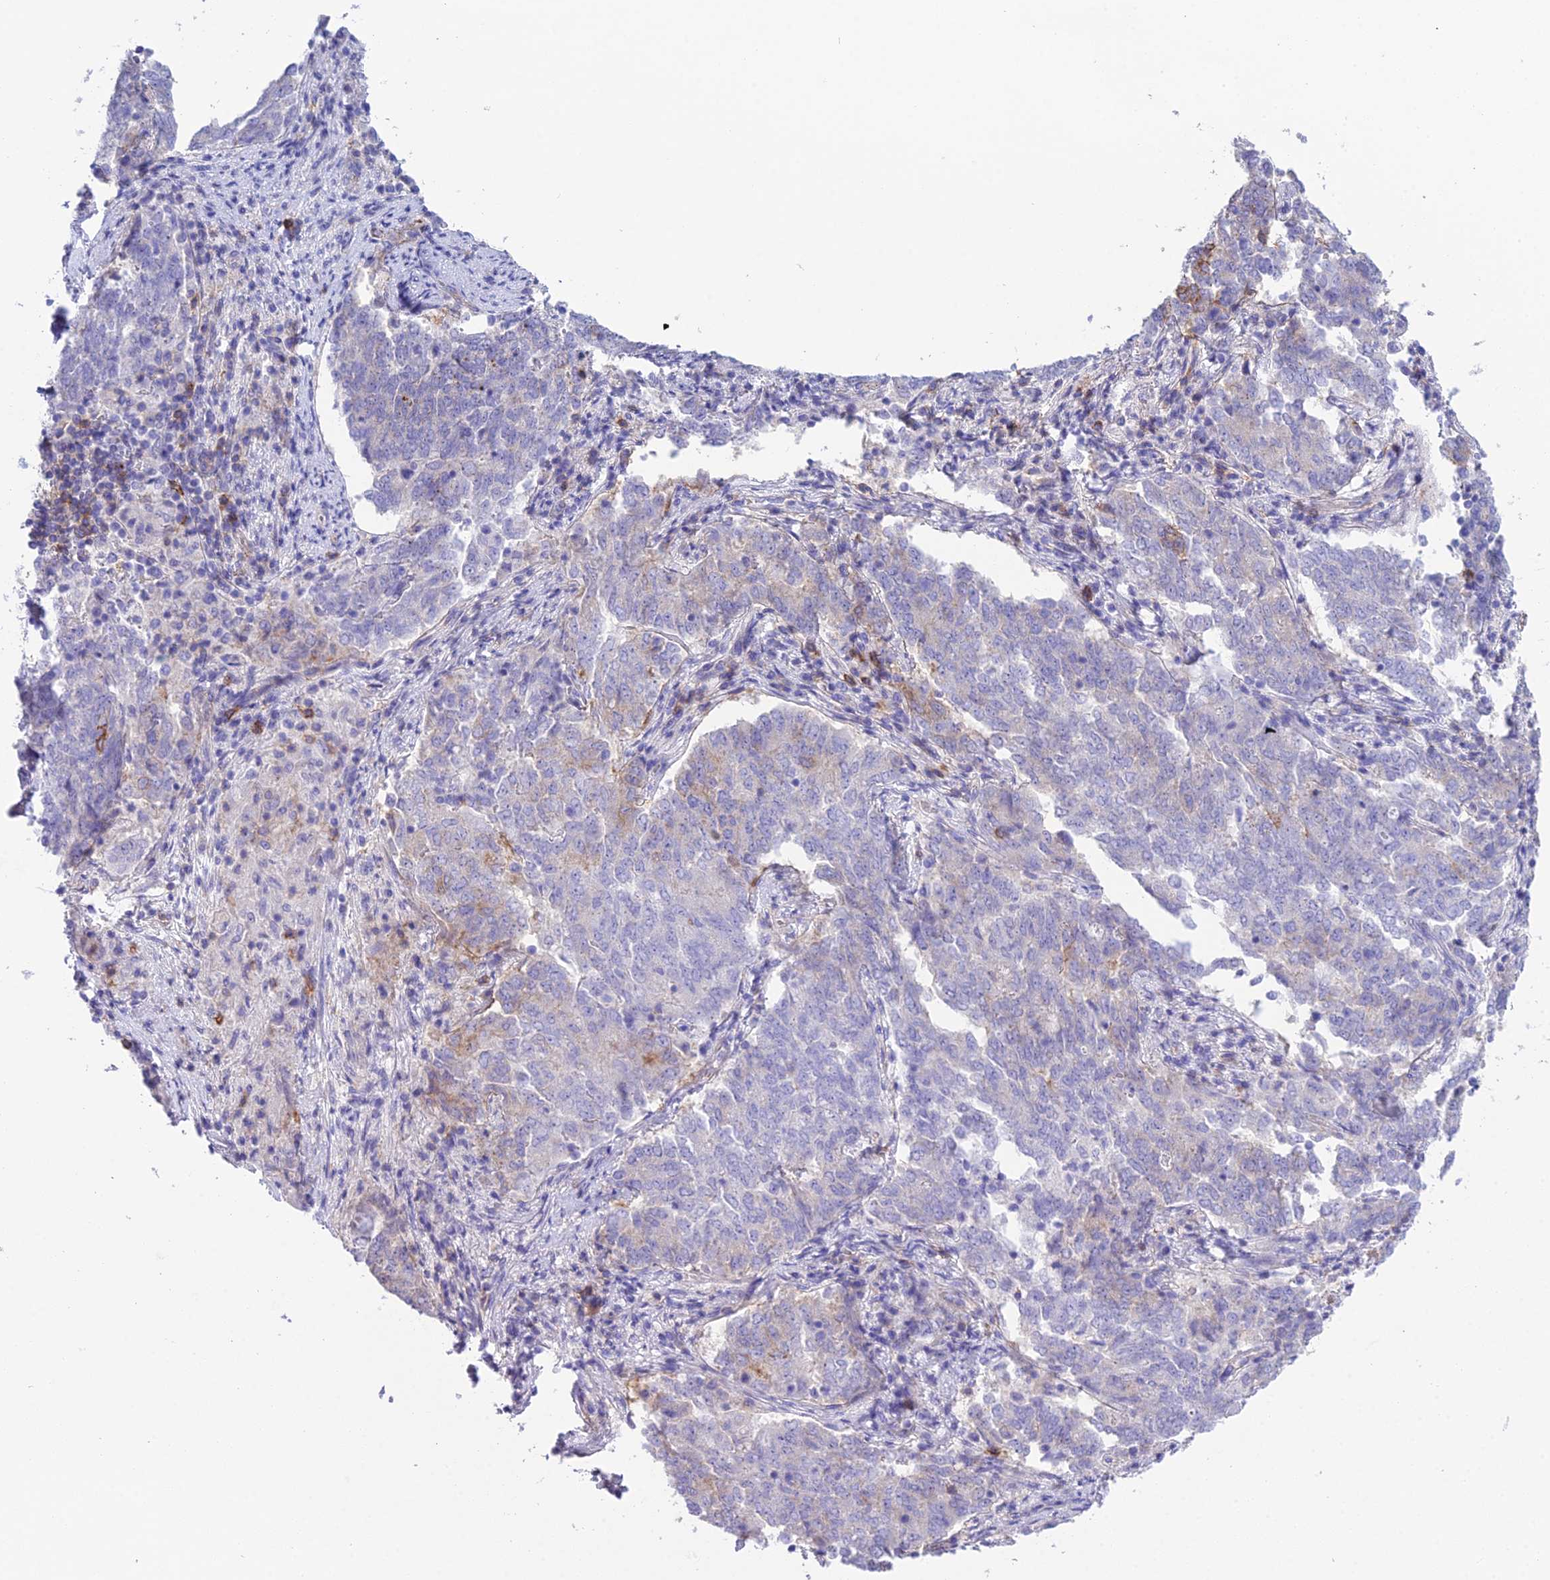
{"staining": {"intensity": "moderate", "quantity": "<25%", "location": "cytoplasmic/membranous"}, "tissue": "endometrial cancer", "cell_type": "Tumor cells", "image_type": "cancer", "snomed": [{"axis": "morphology", "description": "Adenocarcinoma, NOS"}, {"axis": "topography", "description": "Endometrium"}], "caption": "A high-resolution micrograph shows immunohistochemistry staining of endometrial adenocarcinoma, which shows moderate cytoplasmic/membranous positivity in about <25% of tumor cells.", "gene": "OR1Q1", "patient": {"sex": "female", "age": 80}}